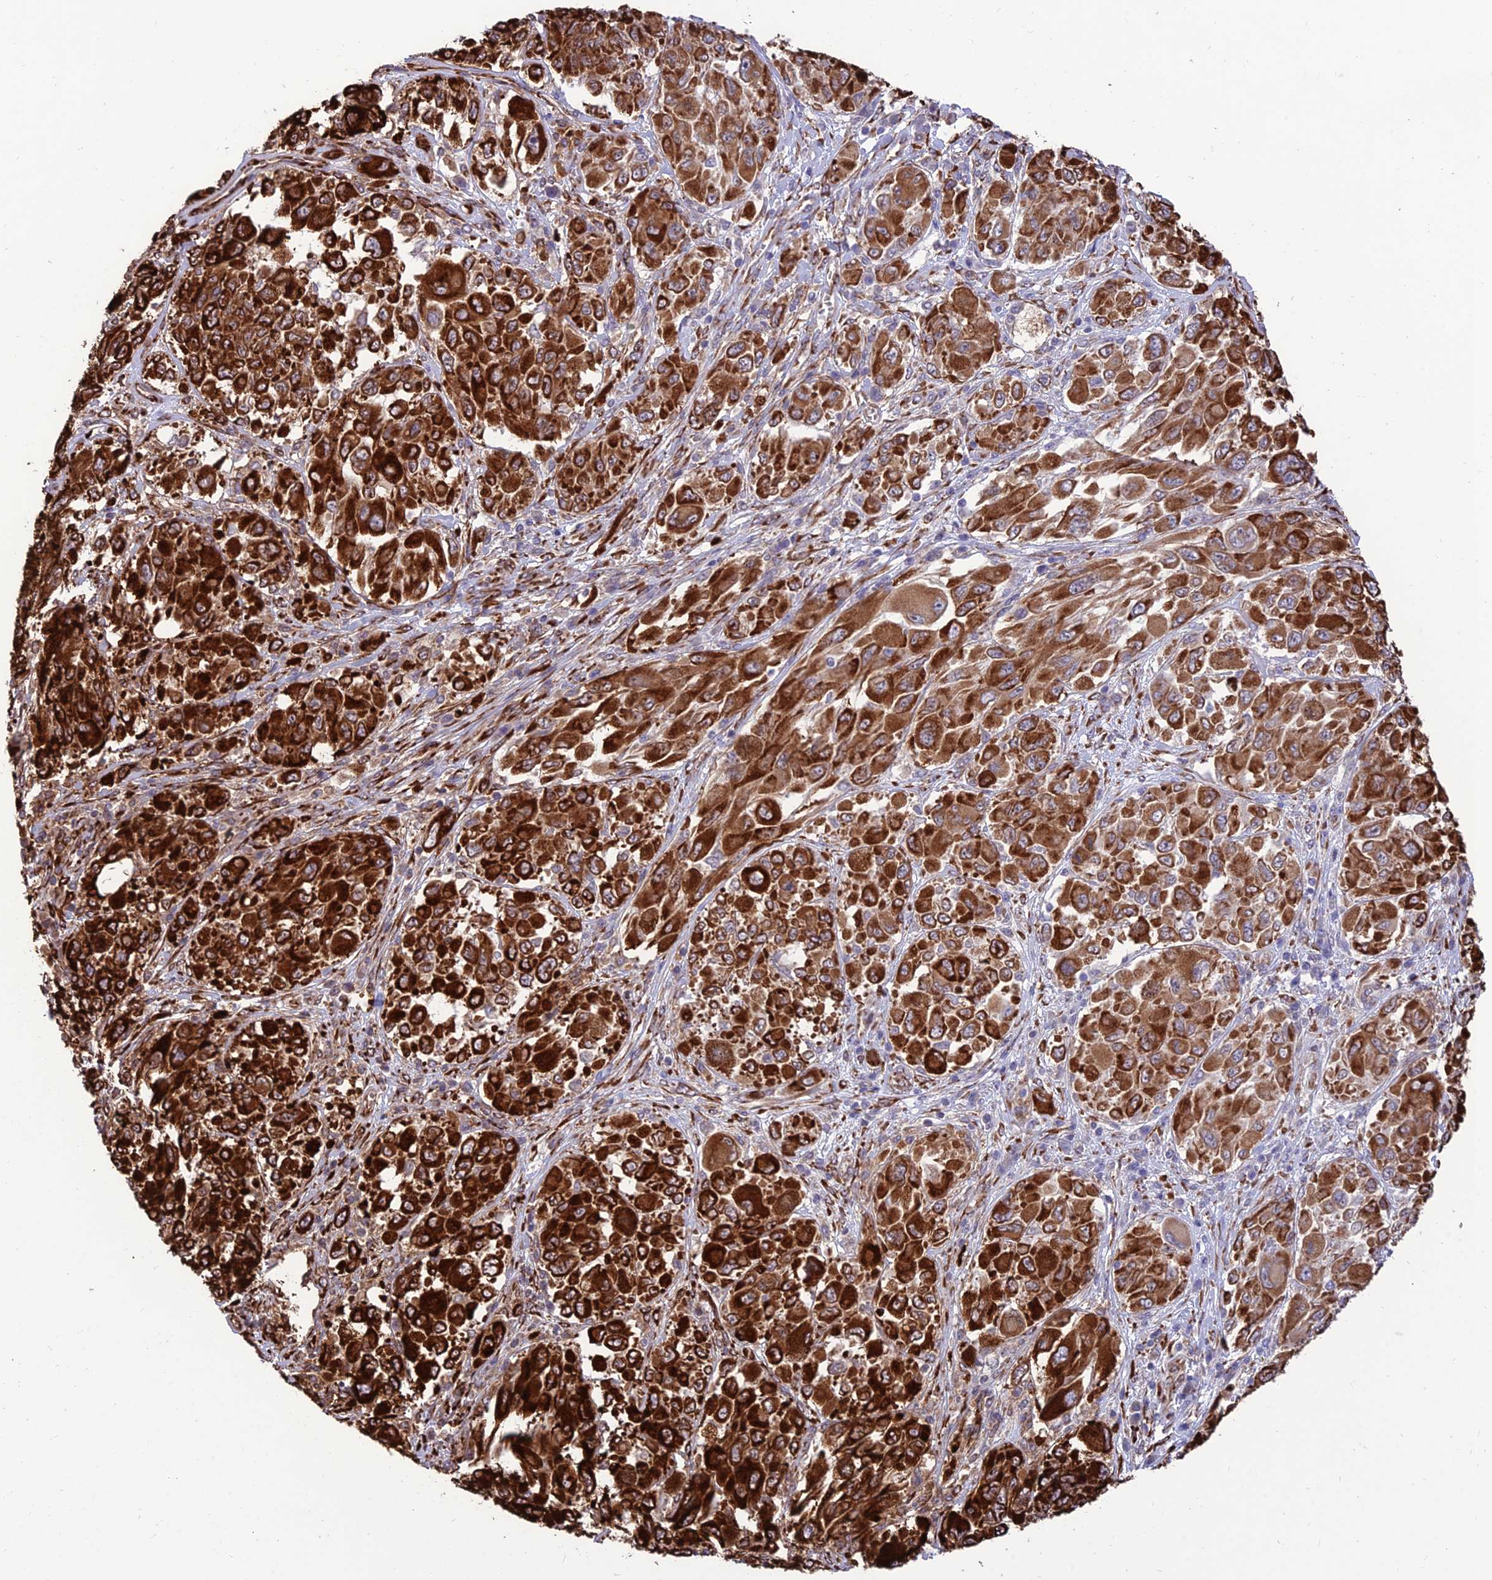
{"staining": {"intensity": "strong", "quantity": ">75%", "location": "cytoplasmic/membranous"}, "tissue": "melanoma", "cell_type": "Tumor cells", "image_type": "cancer", "snomed": [{"axis": "morphology", "description": "Malignant melanoma, NOS"}, {"axis": "topography", "description": "Skin"}], "caption": "Immunohistochemistry of melanoma reveals high levels of strong cytoplasmic/membranous staining in about >75% of tumor cells.", "gene": "CRTAP", "patient": {"sex": "female", "age": 91}}